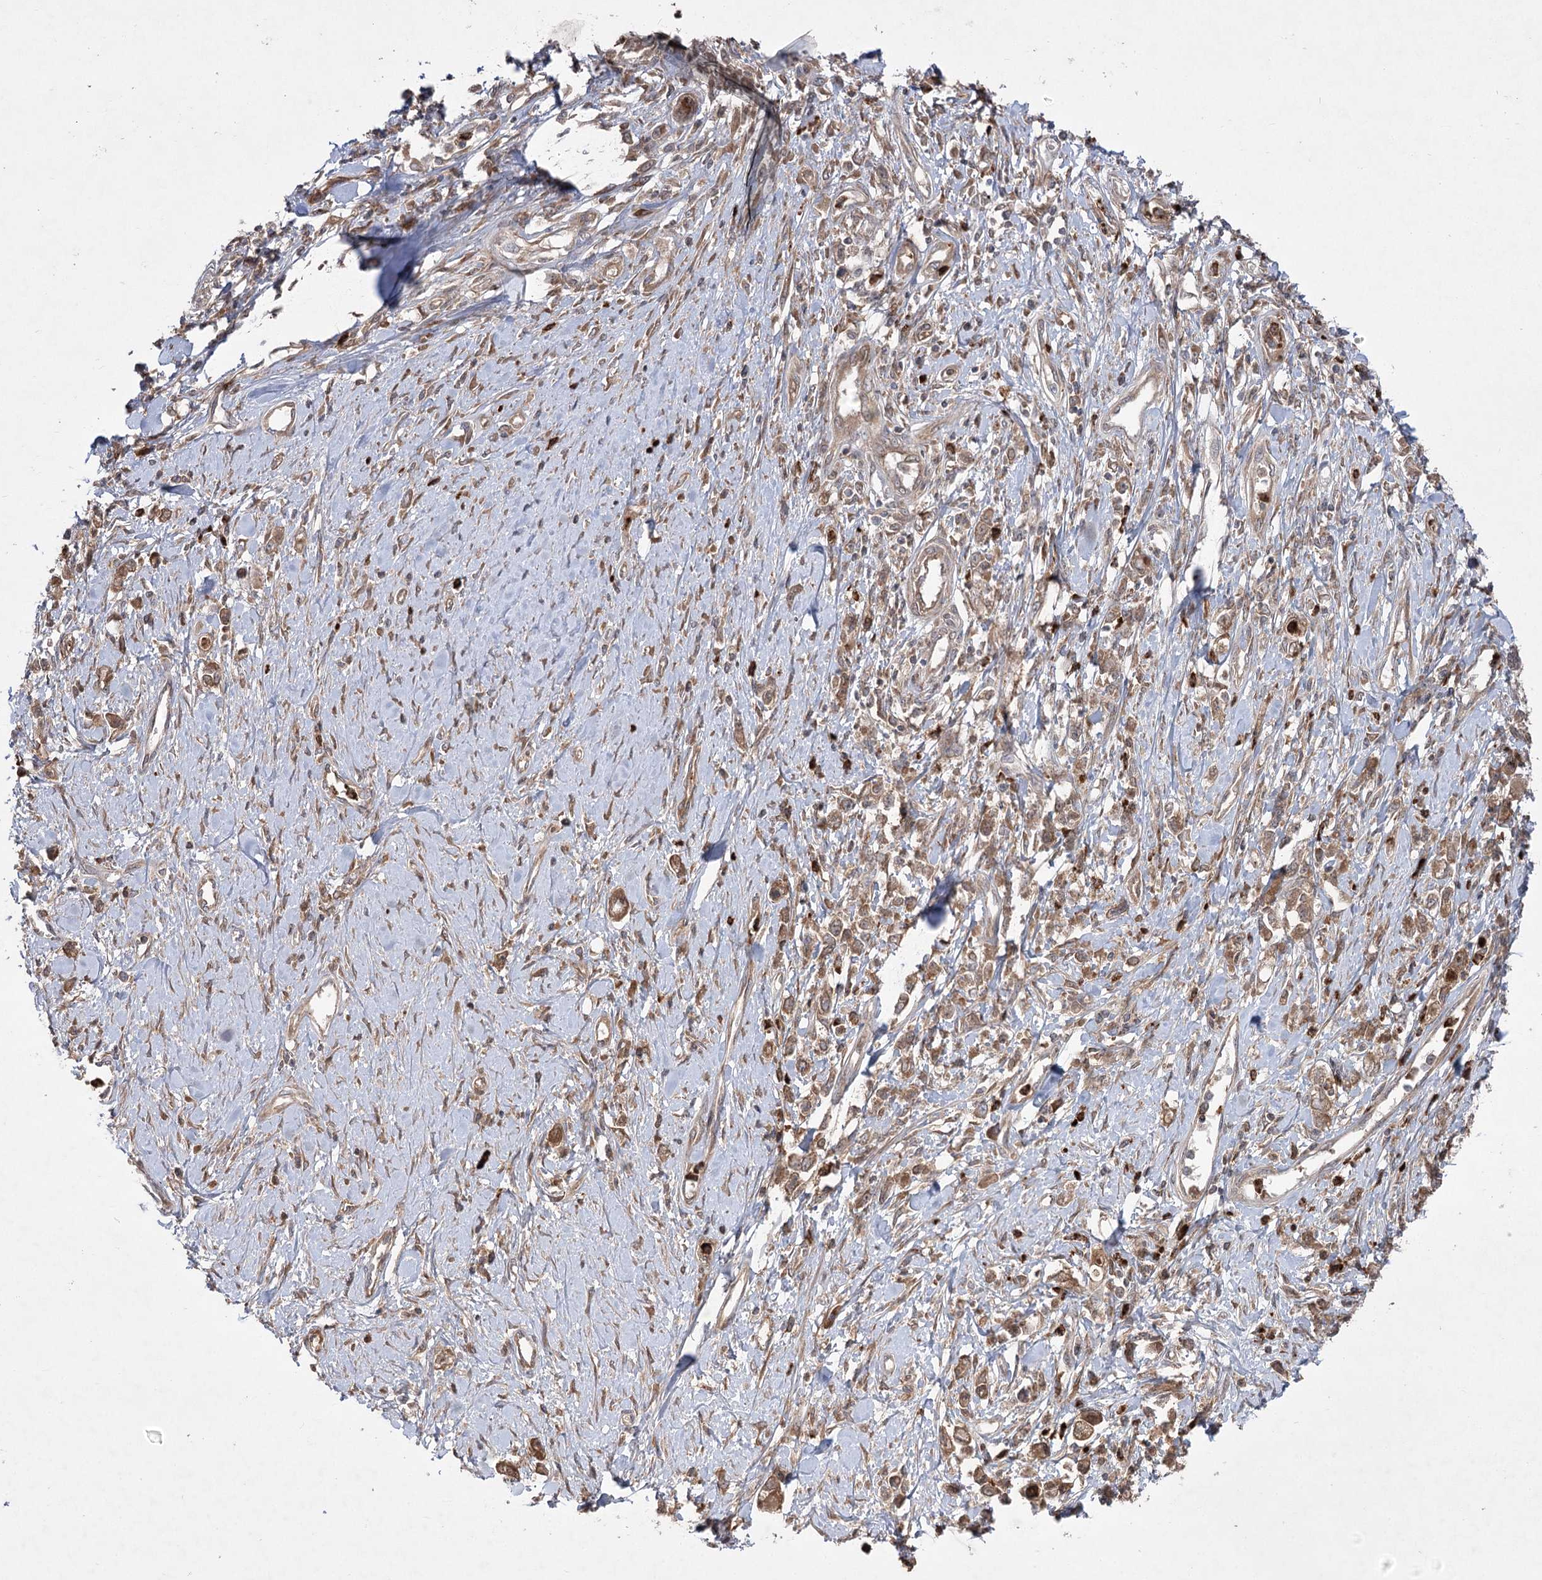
{"staining": {"intensity": "moderate", "quantity": ">75%", "location": "cytoplasmic/membranous"}, "tissue": "stomach cancer", "cell_type": "Tumor cells", "image_type": "cancer", "snomed": [{"axis": "morphology", "description": "Adenocarcinoma, NOS"}, {"axis": "topography", "description": "Stomach"}], "caption": "High-power microscopy captured an IHC histopathology image of stomach adenocarcinoma, revealing moderate cytoplasmic/membranous expression in approximately >75% of tumor cells. The protein is shown in brown color, while the nuclei are stained blue.", "gene": "PLEKHA5", "patient": {"sex": "female", "age": 76}}